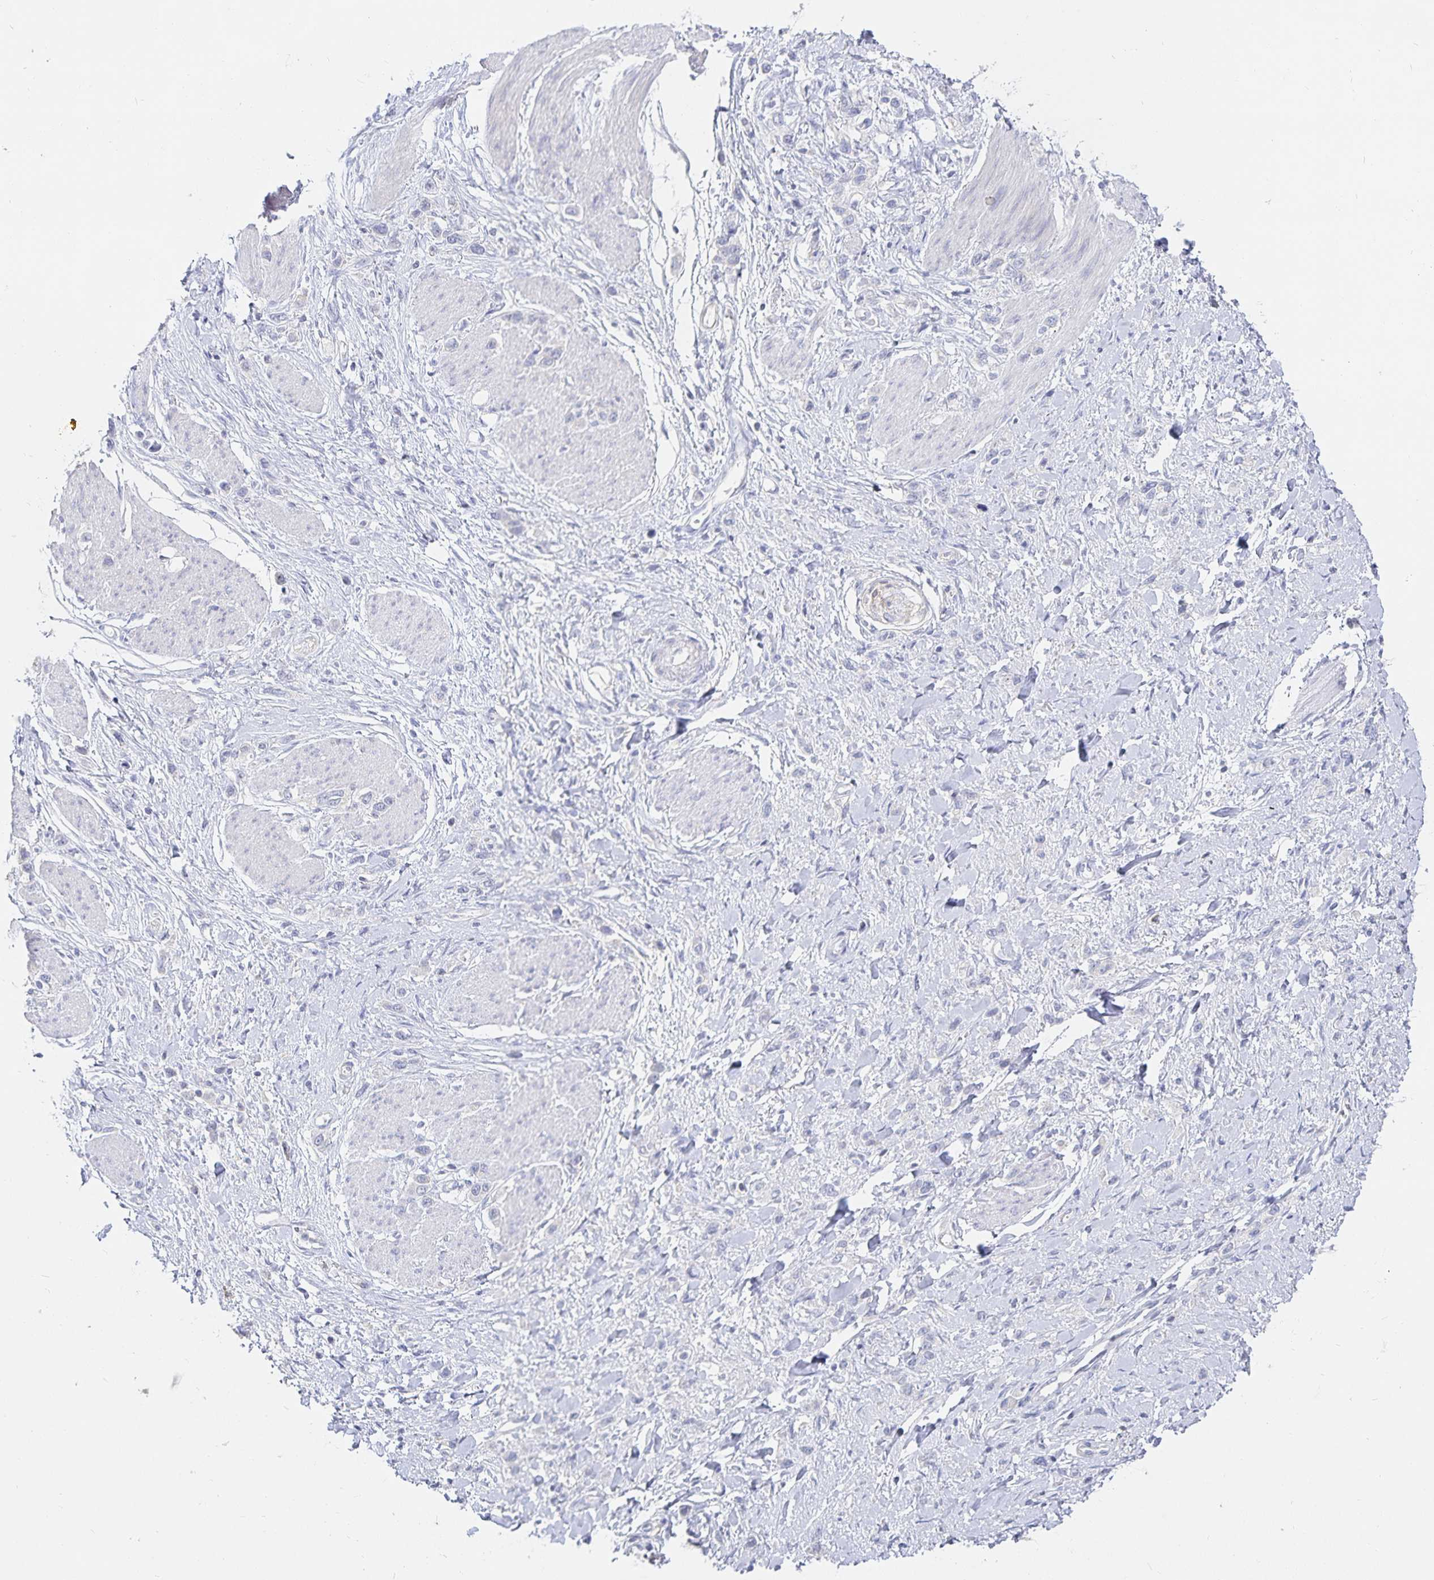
{"staining": {"intensity": "negative", "quantity": "none", "location": "none"}, "tissue": "stomach cancer", "cell_type": "Tumor cells", "image_type": "cancer", "snomed": [{"axis": "morphology", "description": "Adenocarcinoma, NOS"}, {"axis": "topography", "description": "Stomach"}], "caption": "This is an immunohistochemistry (IHC) image of stomach cancer. There is no expression in tumor cells.", "gene": "SFTPA1", "patient": {"sex": "female", "age": 65}}